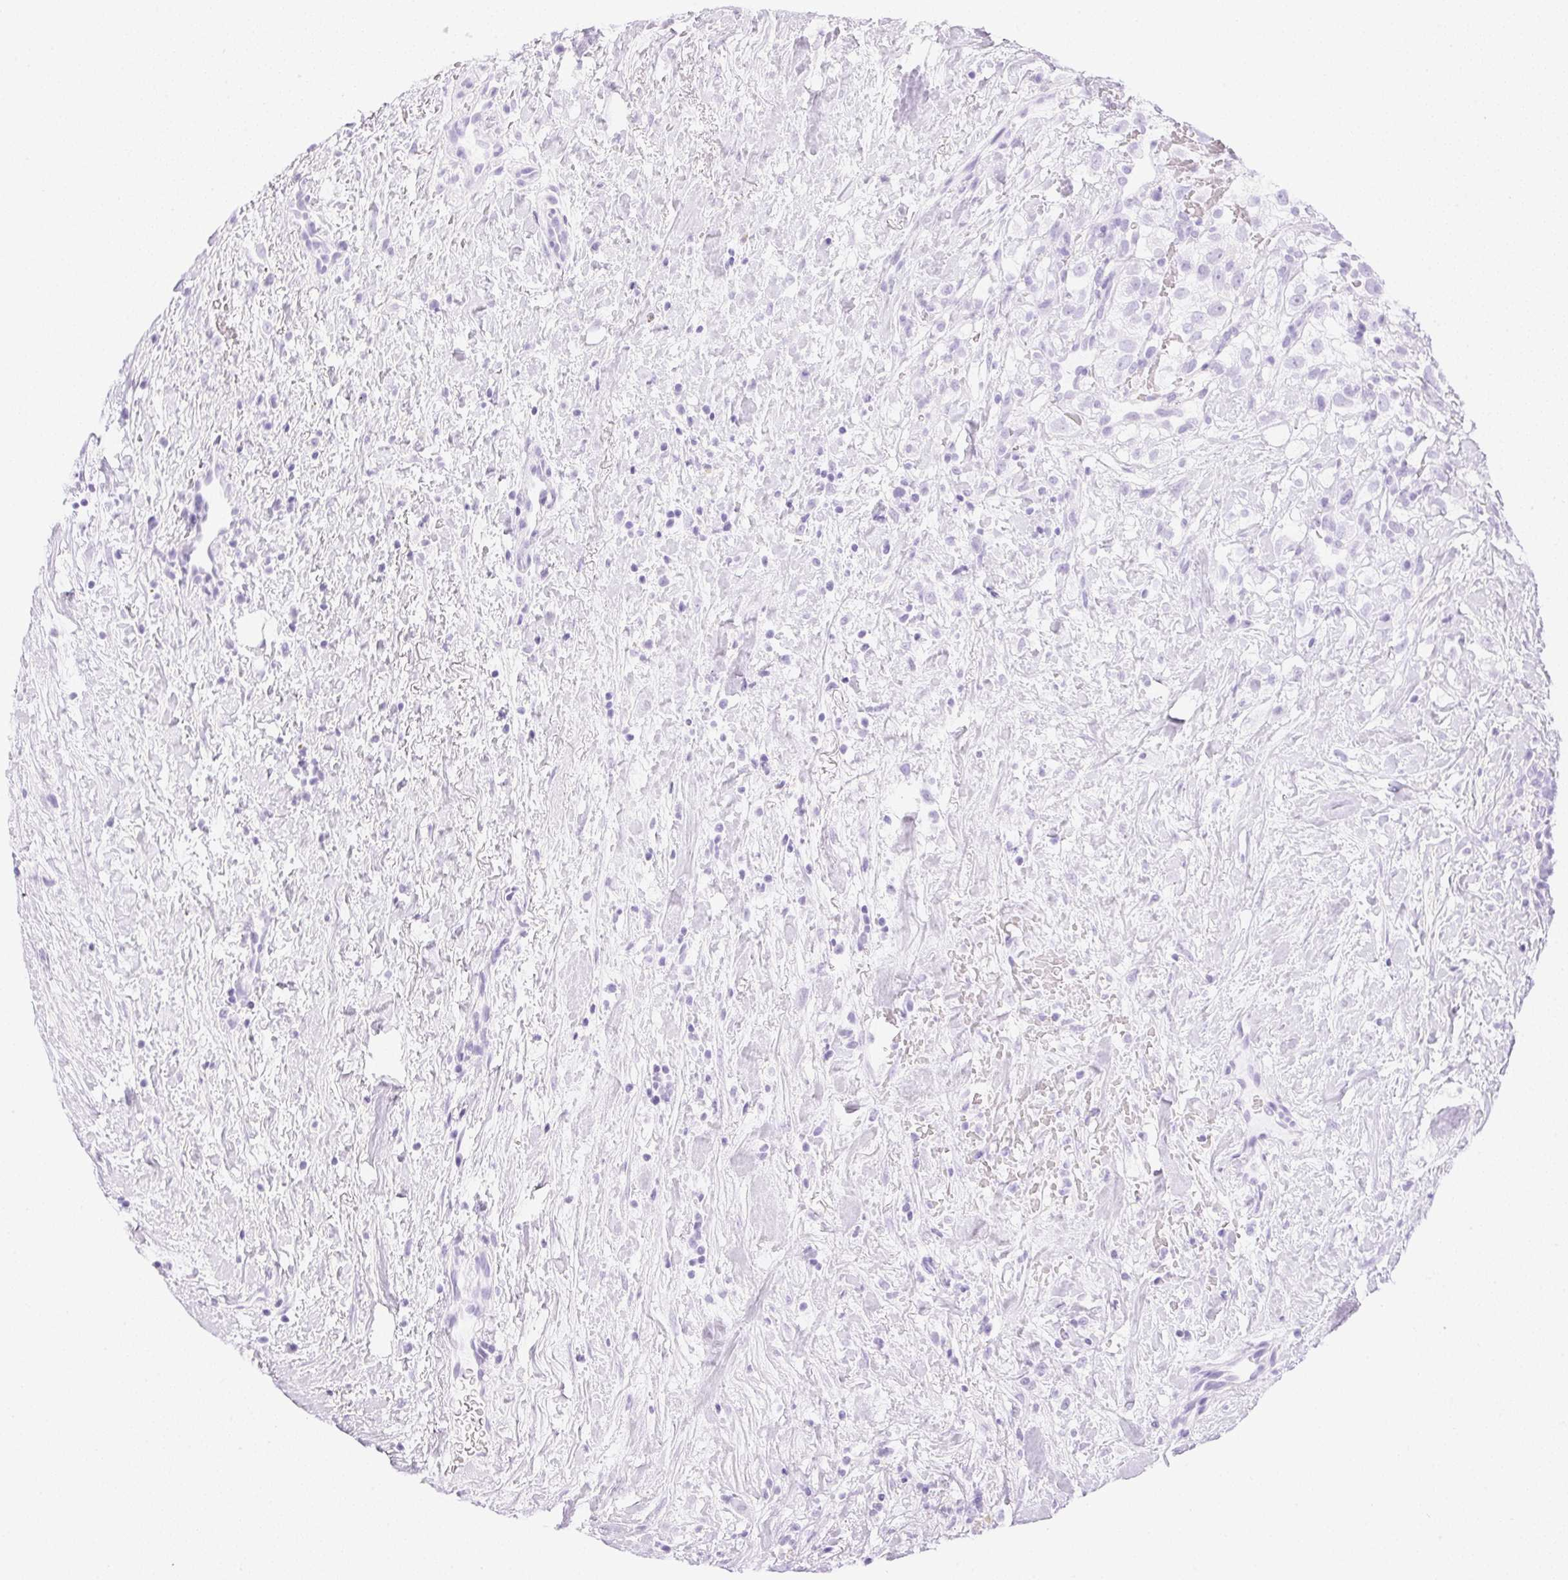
{"staining": {"intensity": "negative", "quantity": "none", "location": "none"}, "tissue": "renal cancer", "cell_type": "Tumor cells", "image_type": "cancer", "snomed": [{"axis": "morphology", "description": "Adenocarcinoma, NOS"}, {"axis": "topography", "description": "Kidney"}], "caption": "Tumor cells are negative for brown protein staining in renal adenocarcinoma.", "gene": "ATP6V1G3", "patient": {"sex": "male", "age": 59}}